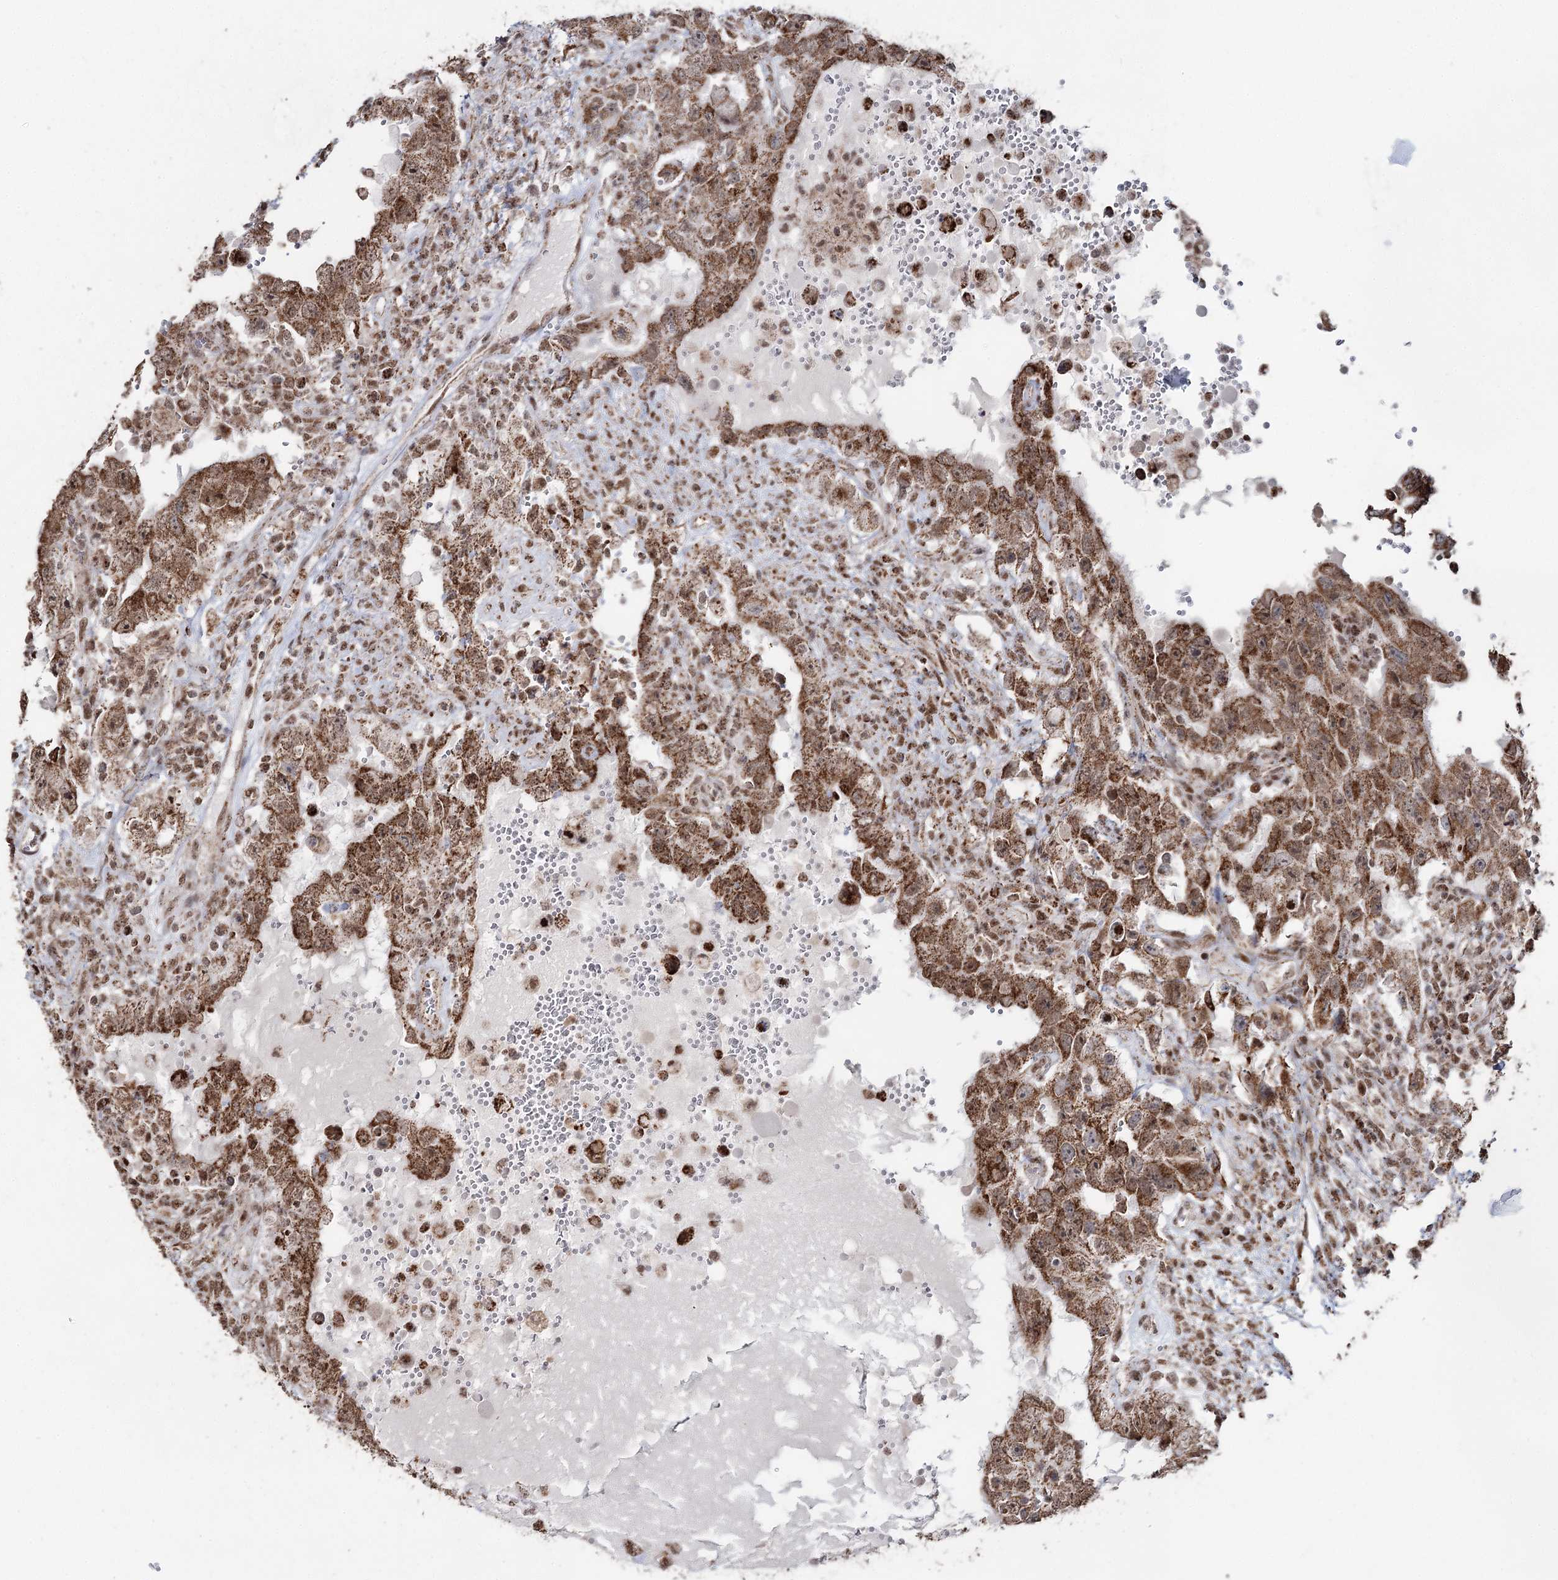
{"staining": {"intensity": "strong", "quantity": ">75%", "location": "cytoplasmic/membranous,nuclear"}, "tissue": "testis cancer", "cell_type": "Tumor cells", "image_type": "cancer", "snomed": [{"axis": "morphology", "description": "Carcinoma, Embryonal, NOS"}, {"axis": "topography", "description": "Testis"}], "caption": "This histopathology image reveals immunohistochemistry staining of human testis embryonal carcinoma, with high strong cytoplasmic/membranous and nuclear staining in approximately >75% of tumor cells.", "gene": "PDHX", "patient": {"sex": "male", "age": 26}}